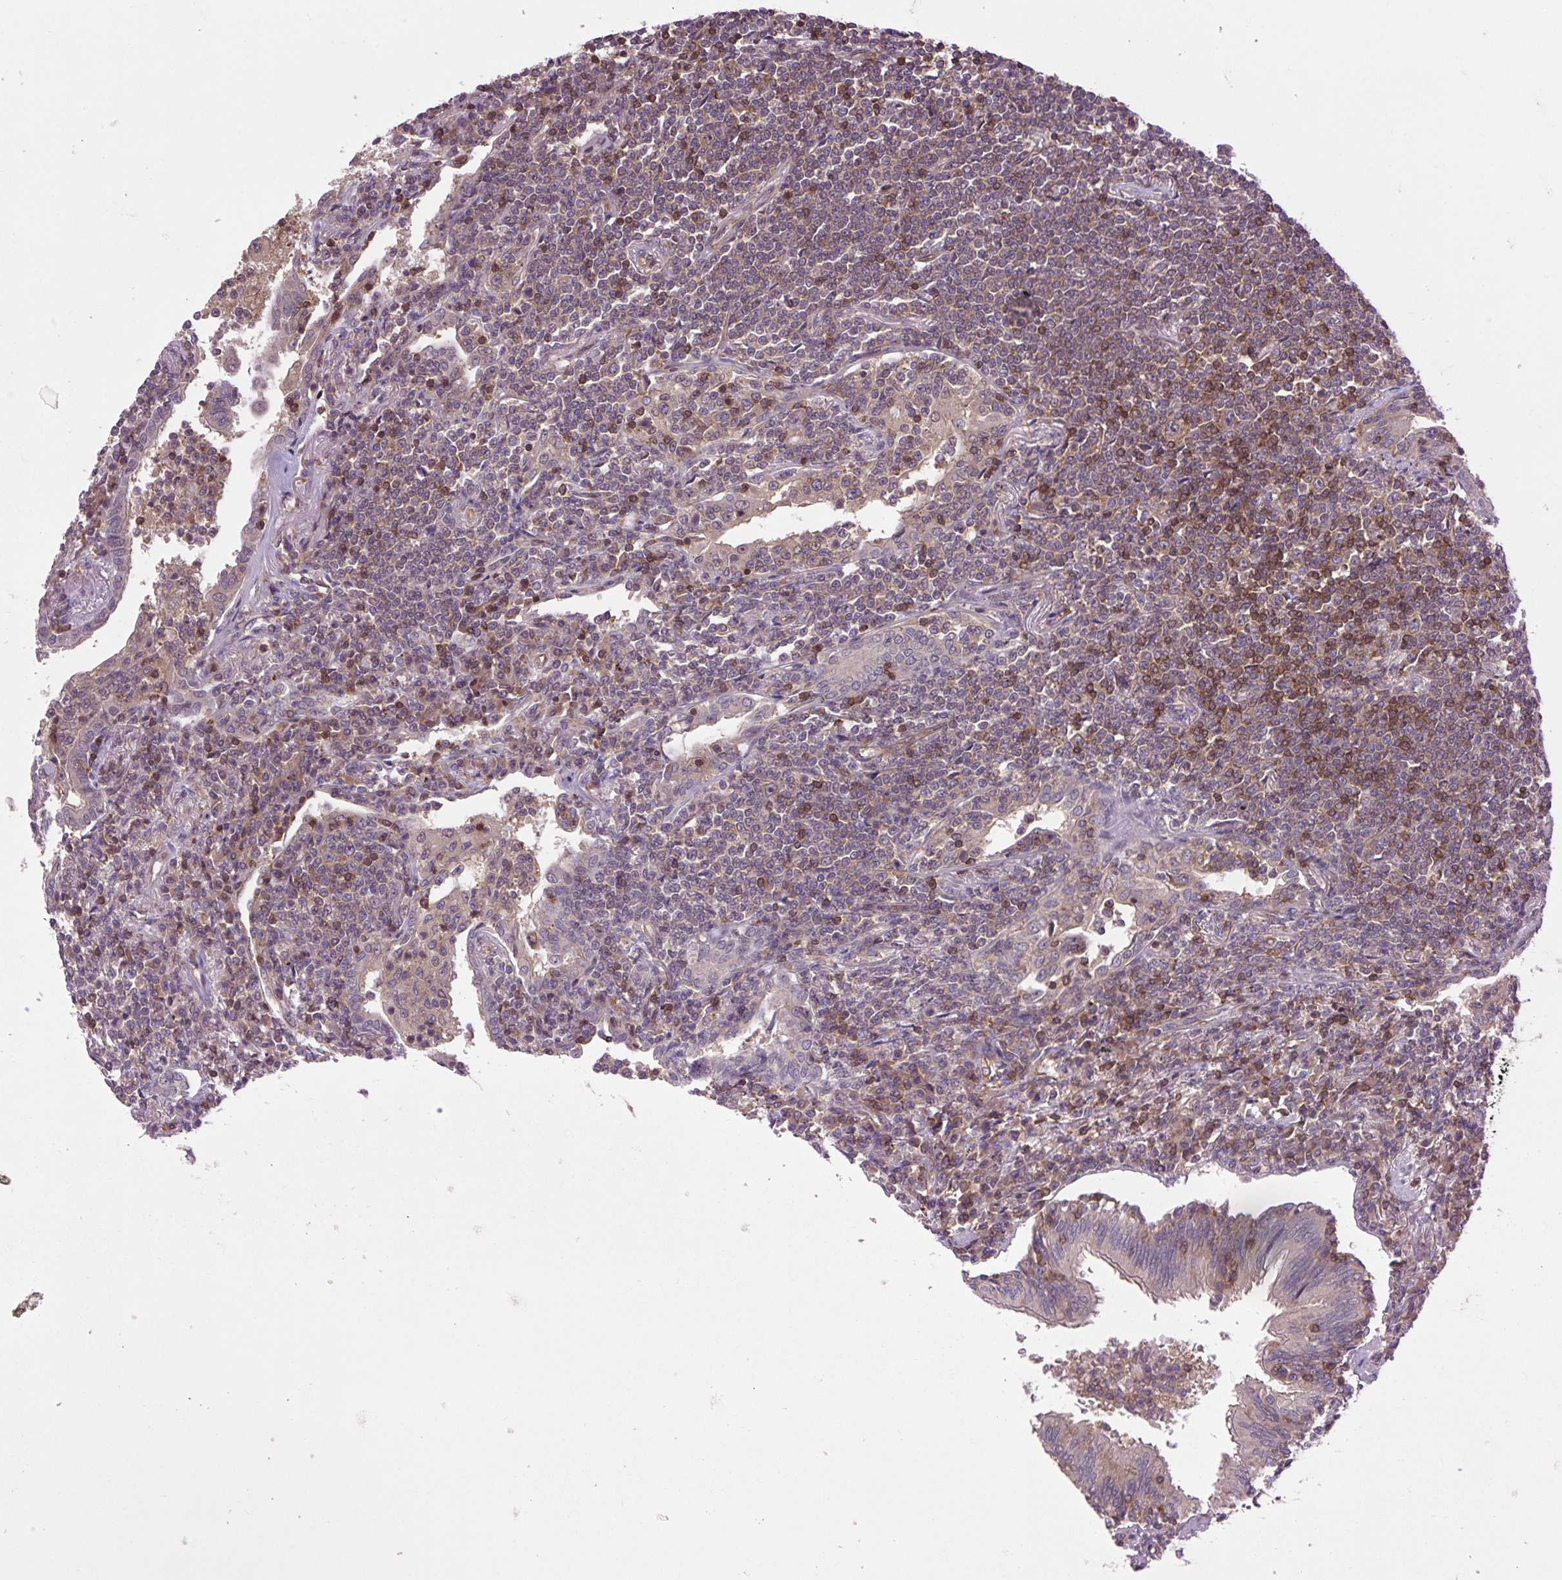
{"staining": {"intensity": "moderate", "quantity": "25%-75%", "location": "cytoplasmic/membranous"}, "tissue": "lymphoma", "cell_type": "Tumor cells", "image_type": "cancer", "snomed": [{"axis": "morphology", "description": "Malignant lymphoma, non-Hodgkin's type, Low grade"}, {"axis": "topography", "description": "Lung"}], "caption": "The image exhibits a brown stain indicating the presence of a protein in the cytoplasmic/membranous of tumor cells in malignant lymphoma, non-Hodgkin's type (low-grade).", "gene": "PLCG1", "patient": {"sex": "female", "age": 71}}